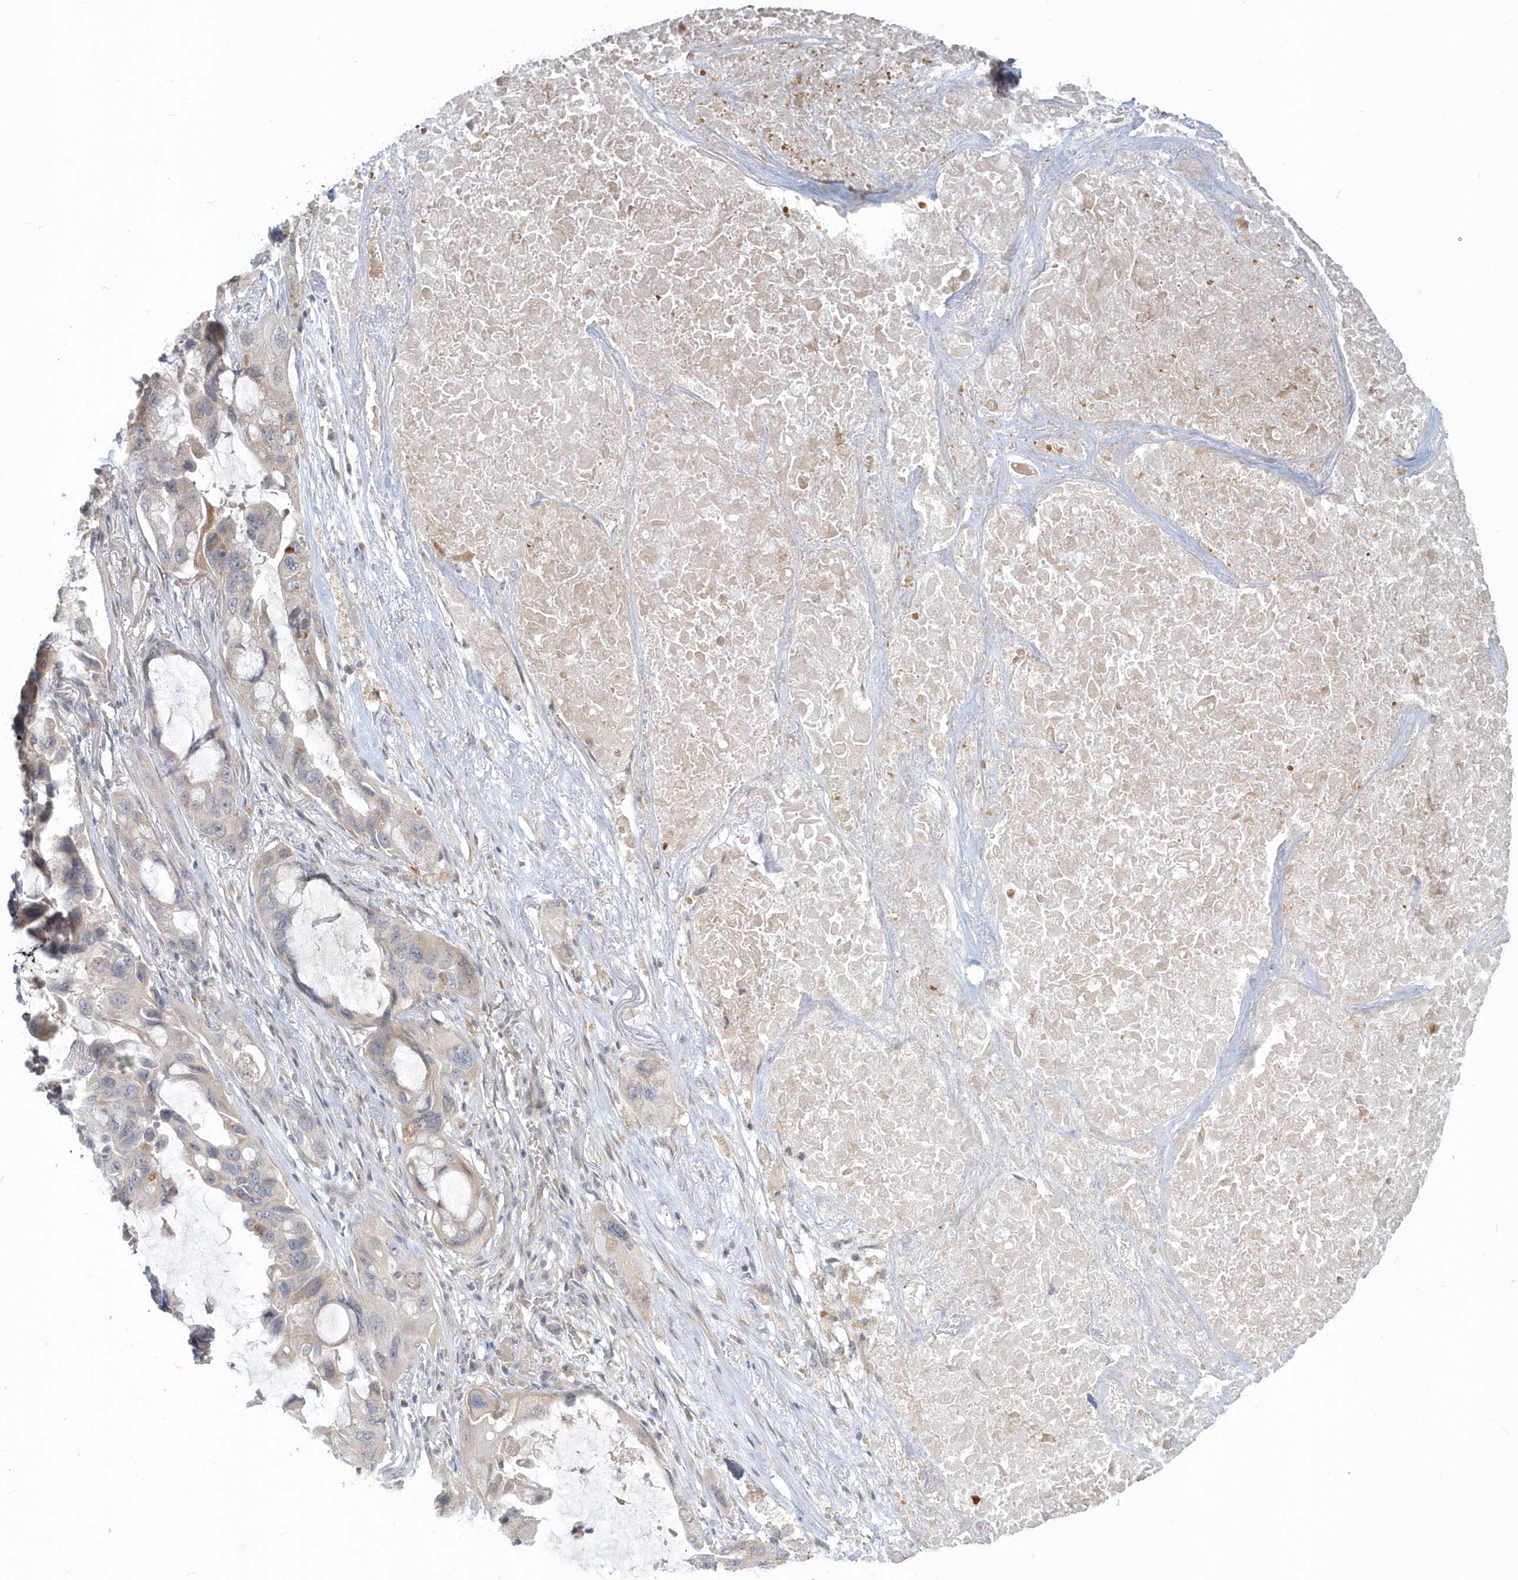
{"staining": {"intensity": "negative", "quantity": "none", "location": "none"}, "tissue": "lung cancer", "cell_type": "Tumor cells", "image_type": "cancer", "snomed": [{"axis": "morphology", "description": "Squamous cell carcinoma, NOS"}, {"axis": "topography", "description": "Lung"}], "caption": "Immunohistochemistry image of squamous cell carcinoma (lung) stained for a protein (brown), which demonstrates no staining in tumor cells. (Stains: DAB (3,3'-diaminobenzidine) immunohistochemistry (IHC) with hematoxylin counter stain, Microscopy: brightfield microscopy at high magnification).", "gene": "NAPB", "patient": {"sex": "female", "age": 73}}